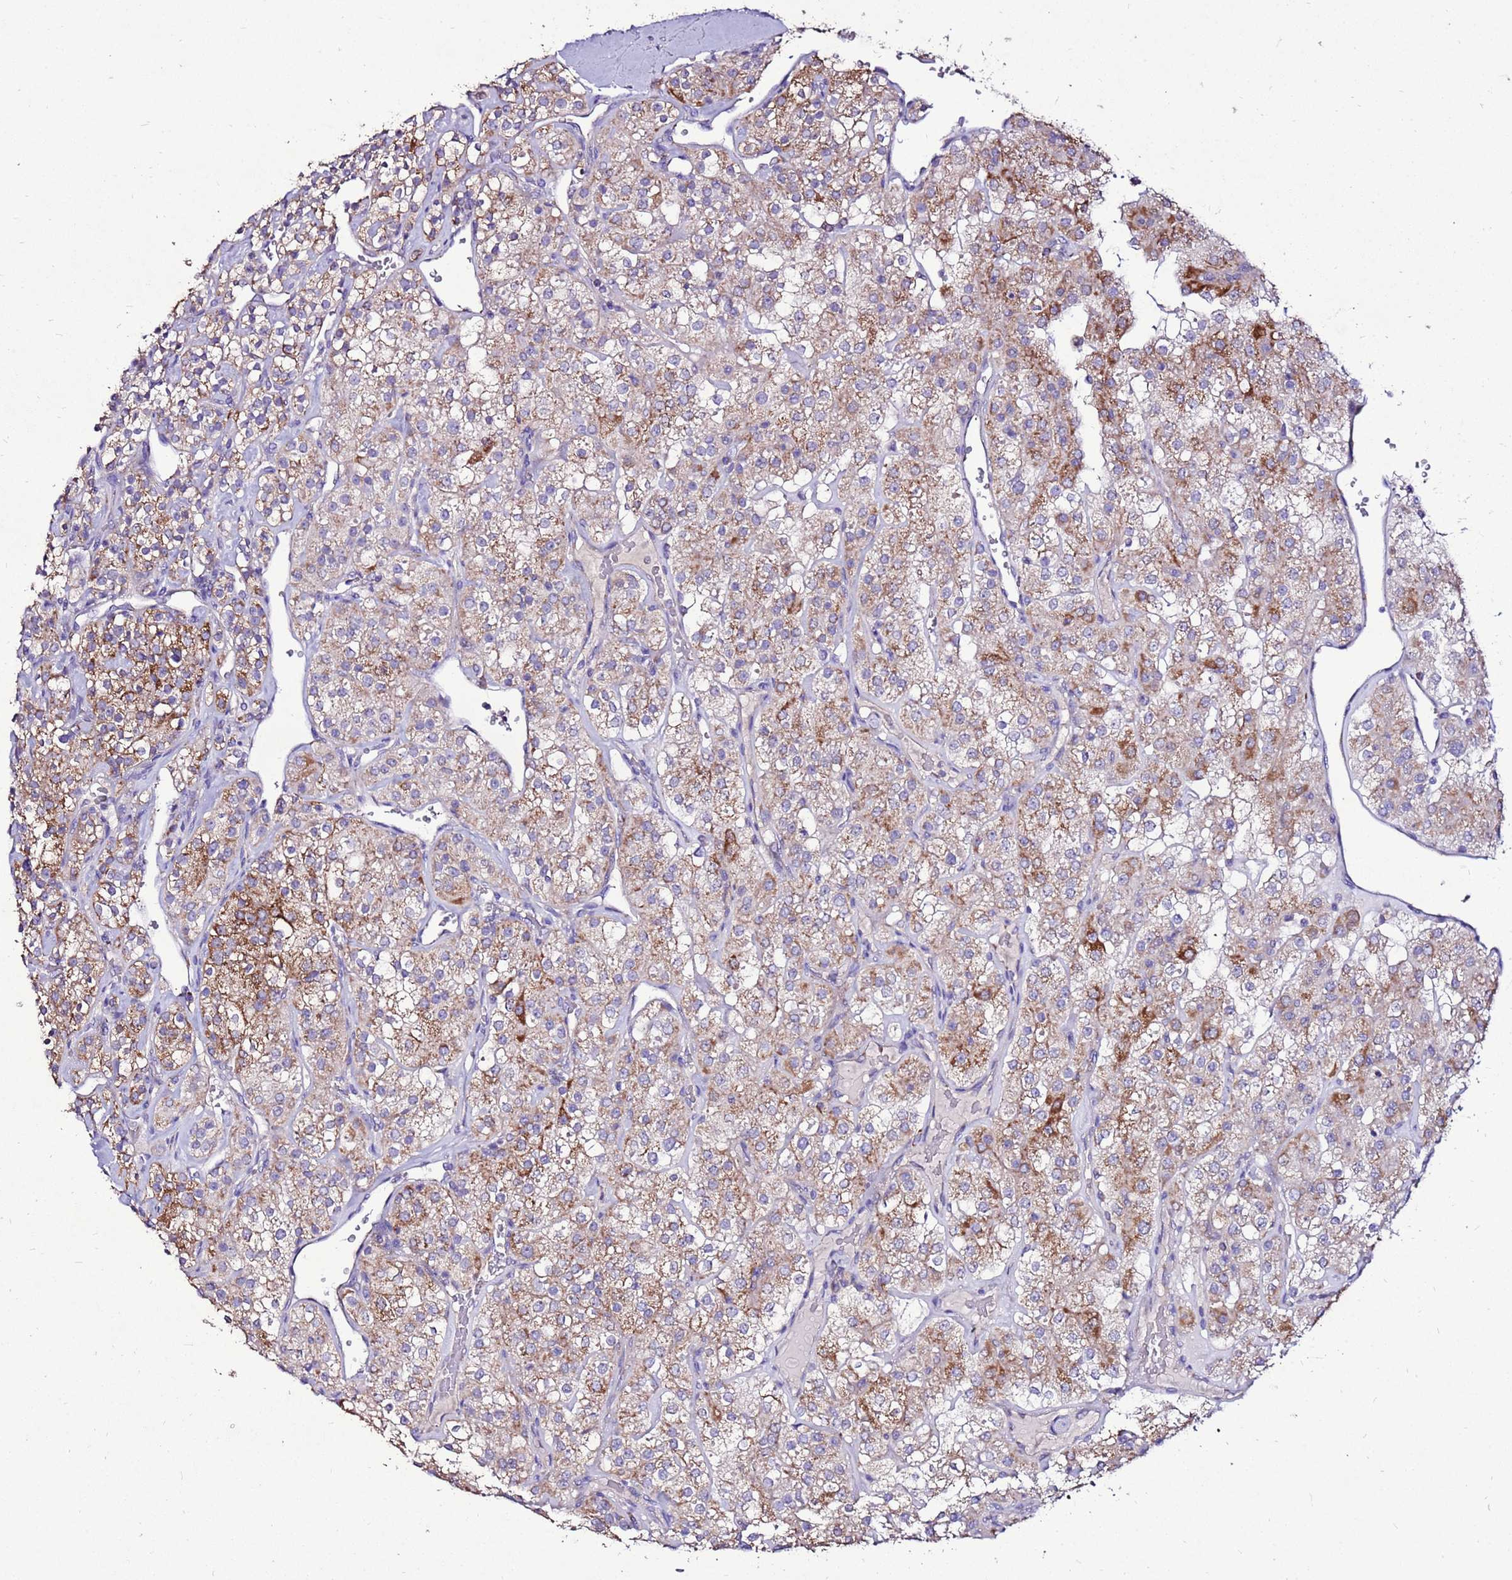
{"staining": {"intensity": "moderate", "quantity": ">75%", "location": "cytoplasmic/membranous"}, "tissue": "renal cancer", "cell_type": "Tumor cells", "image_type": "cancer", "snomed": [{"axis": "morphology", "description": "Adenocarcinoma, NOS"}, {"axis": "topography", "description": "Kidney"}], "caption": "Protein staining of renal adenocarcinoma tissue shows moderate cytoplasmic/membranous positivity in approximately >75% of tumor cells.", "gene": "TMEM106C", "patient": {"sex": "male", "age": 77}}